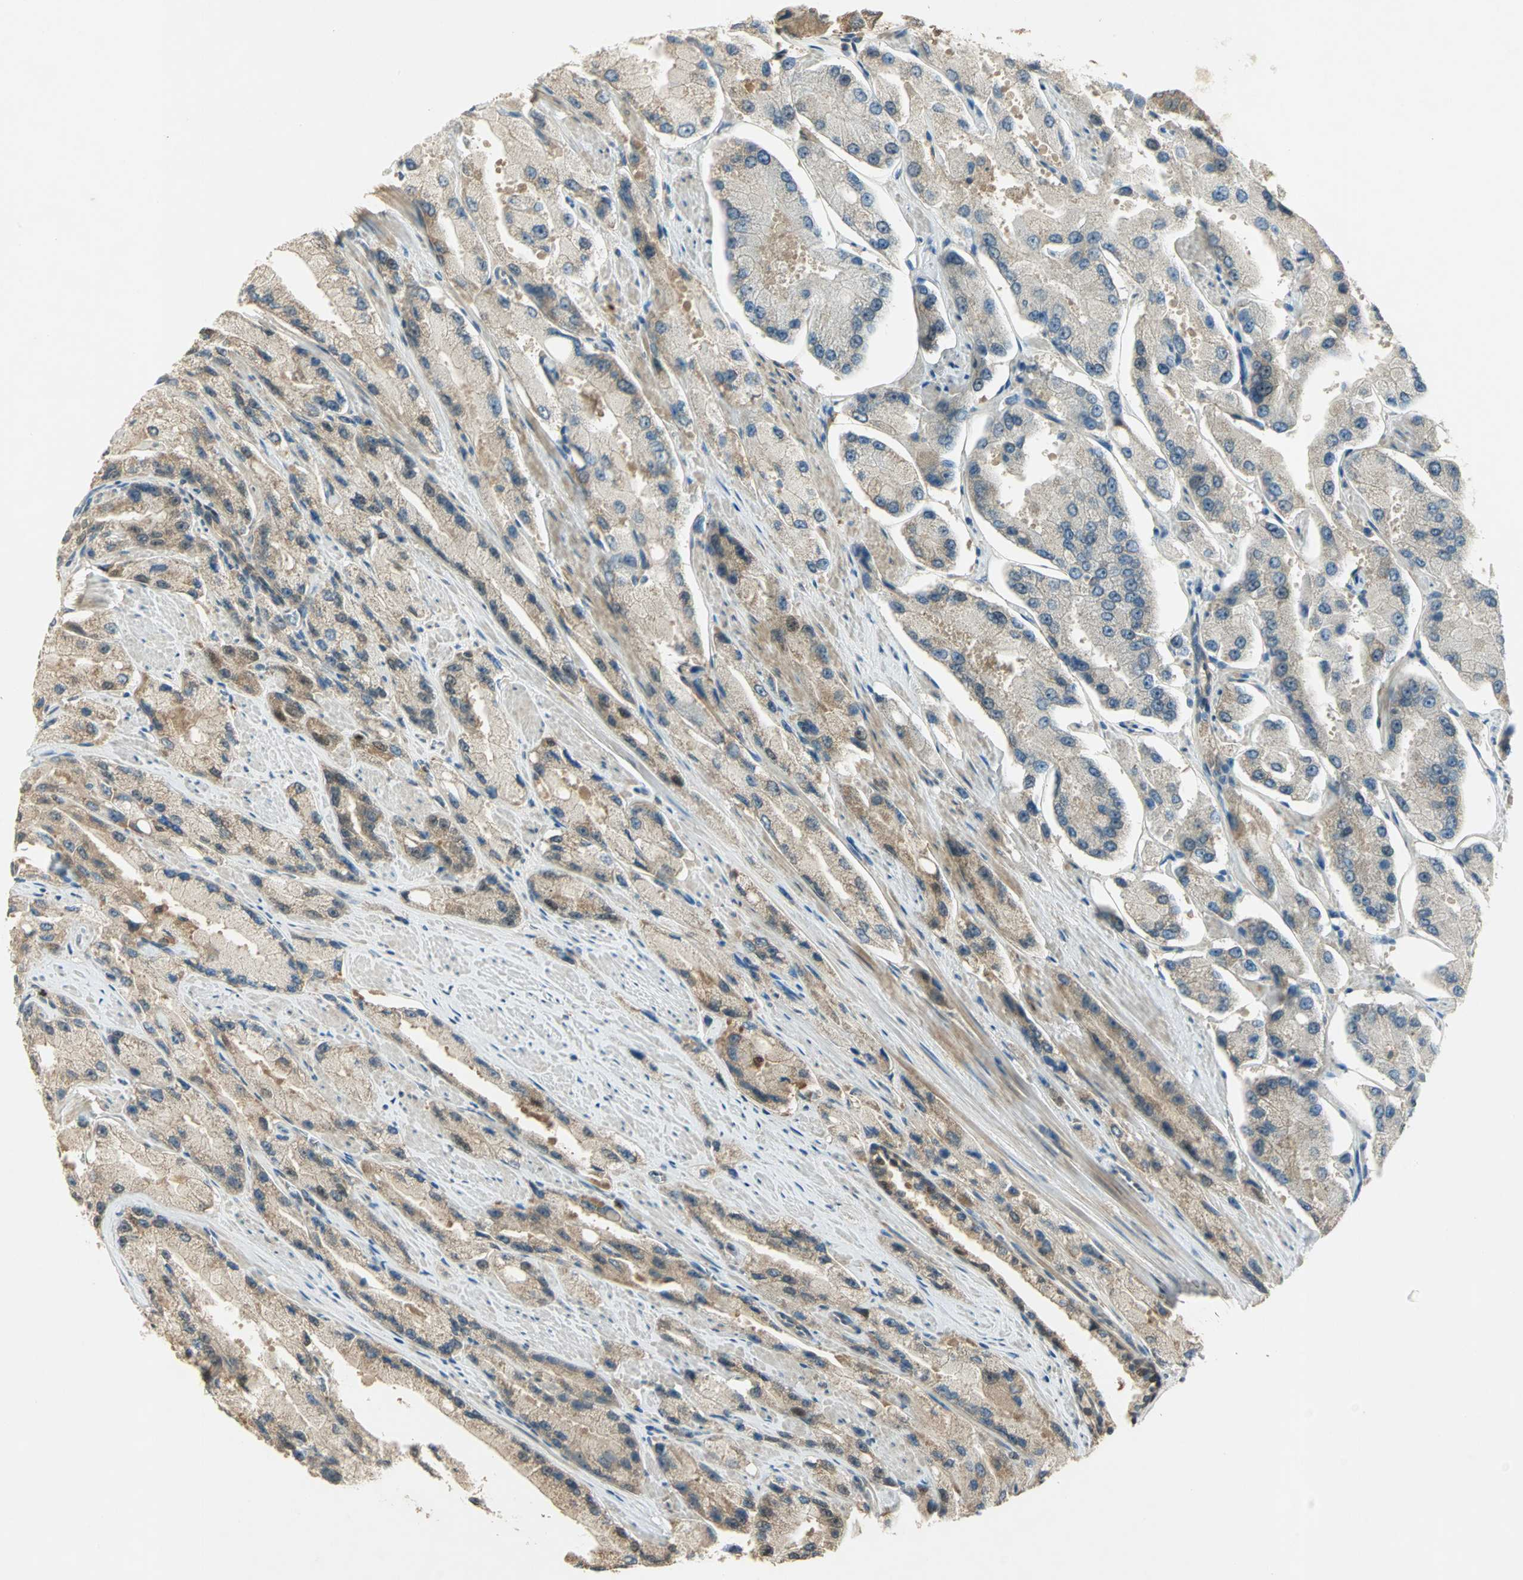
{"staining": {"intensity": "weak", "quantity": "25%-75%", "location": "cytoplasmic/membranous,nuclear"}, "tissue": "prostate cancer", "cell_type": "Tumor cells", "image_type": "cancer", "snomed": [{"axis": "morphology", "description": "Adenocarcinoma, High grade"}, {"axis": "topography", "description": "Prostate"}], "caption": "Human prostate cancer (adenocarcinoma (high-grade)) stained with a brown dye demonstrates weak cytoplasmic/membranous and nuclear positive positivity in about 25%-75% of tumor cells.", "gene": "BIRC2", "patient": {"sex": "male", "age": 58}}